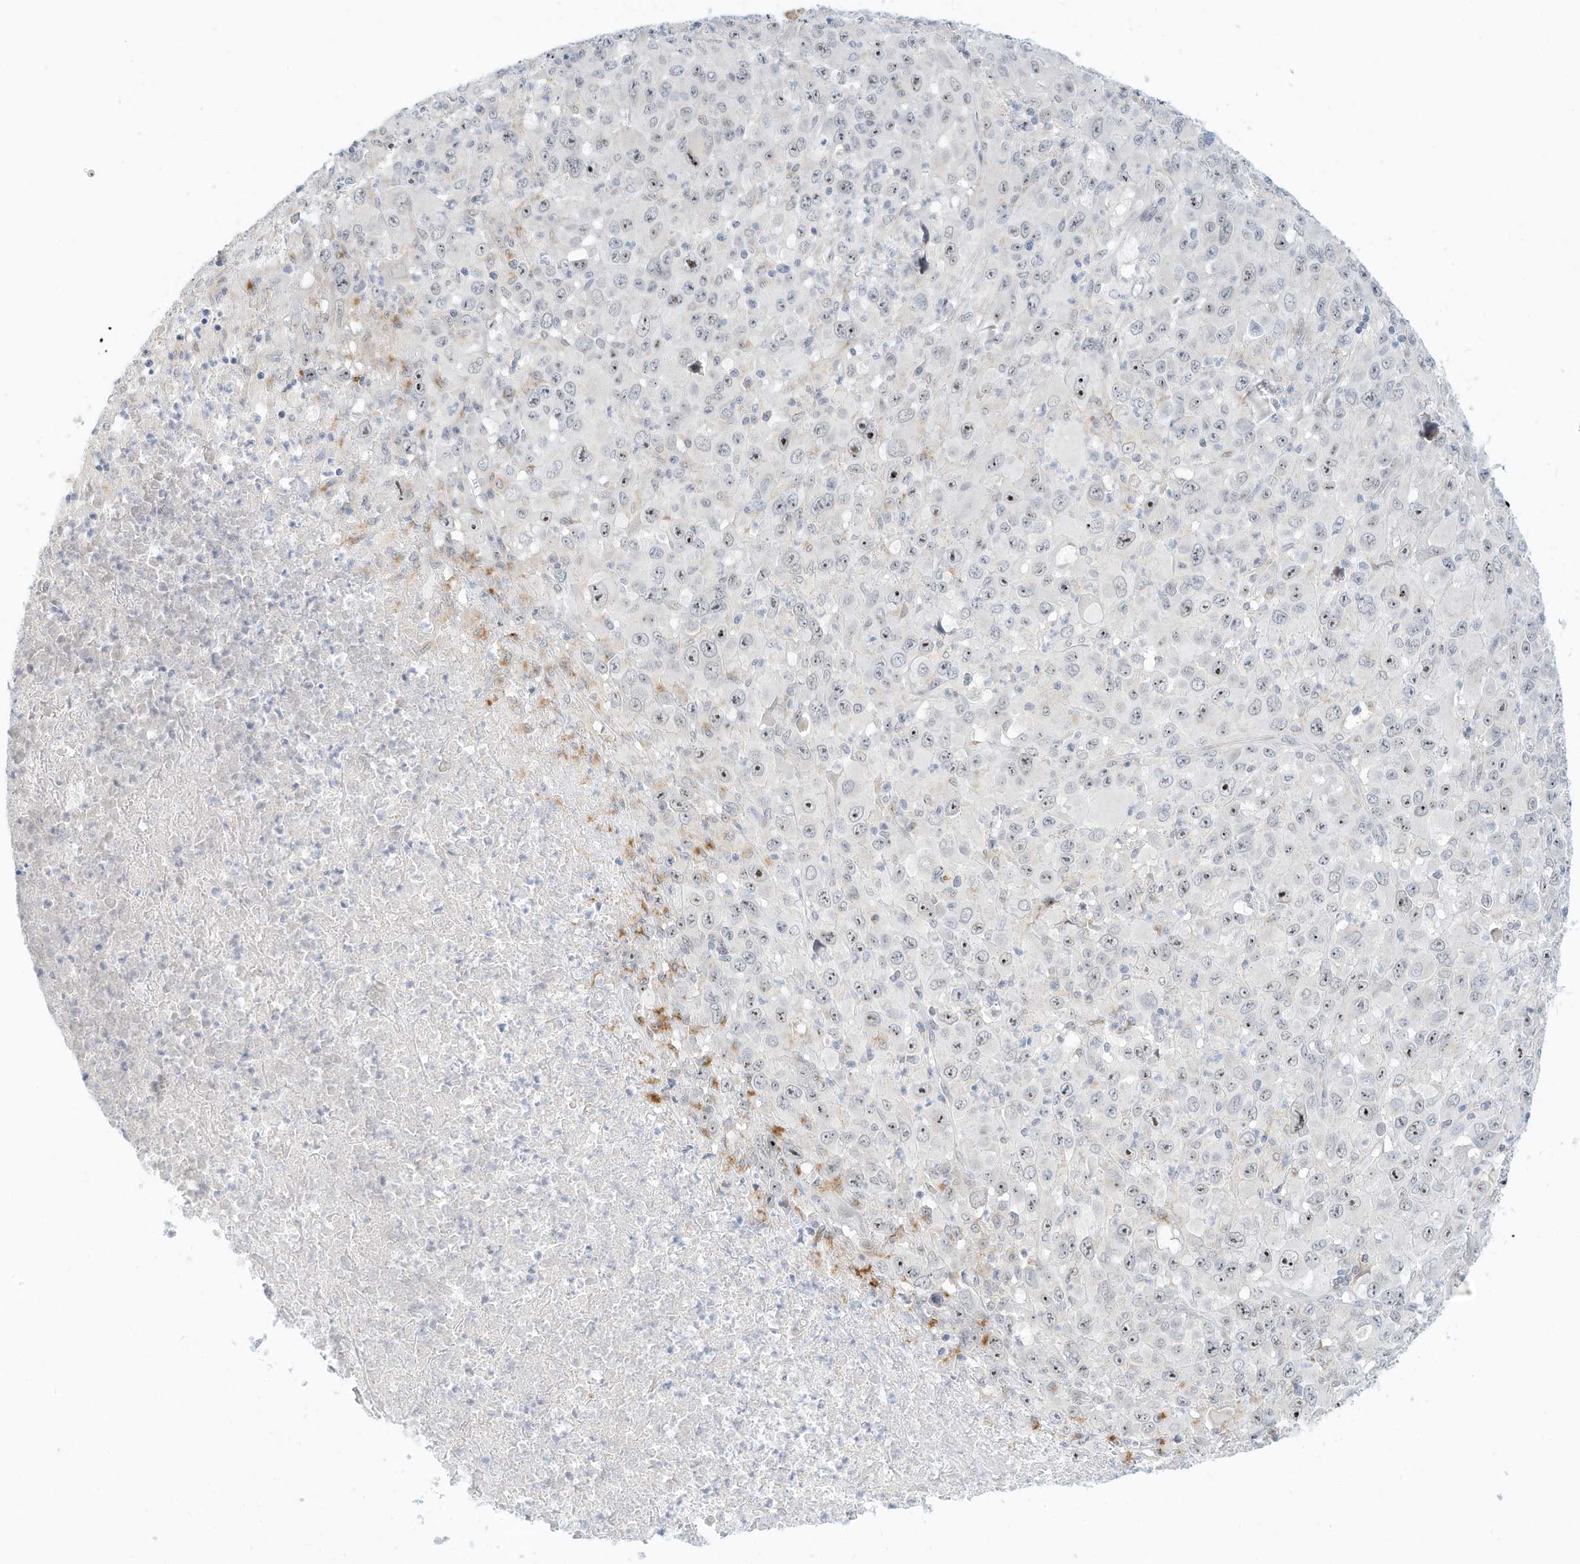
{"staining": {"intensity": "moderate", "quantity": "<25%", "location": "nuclear"}, "tissue": "melanoma", "cell_type": "Tumor cells", "image_type": "cancer", "snomed": [{"axis": "morphology", "description": "Malignant melanoma, Metastatic site"}, {"axis": "topography", "description": "Skin"}], "caption": "Moderate nuclear protein staining is present in about <25% of tumor cells in melanoma.", "gene": "PAK6", "patient": {"sex": "female", "age": 56}}